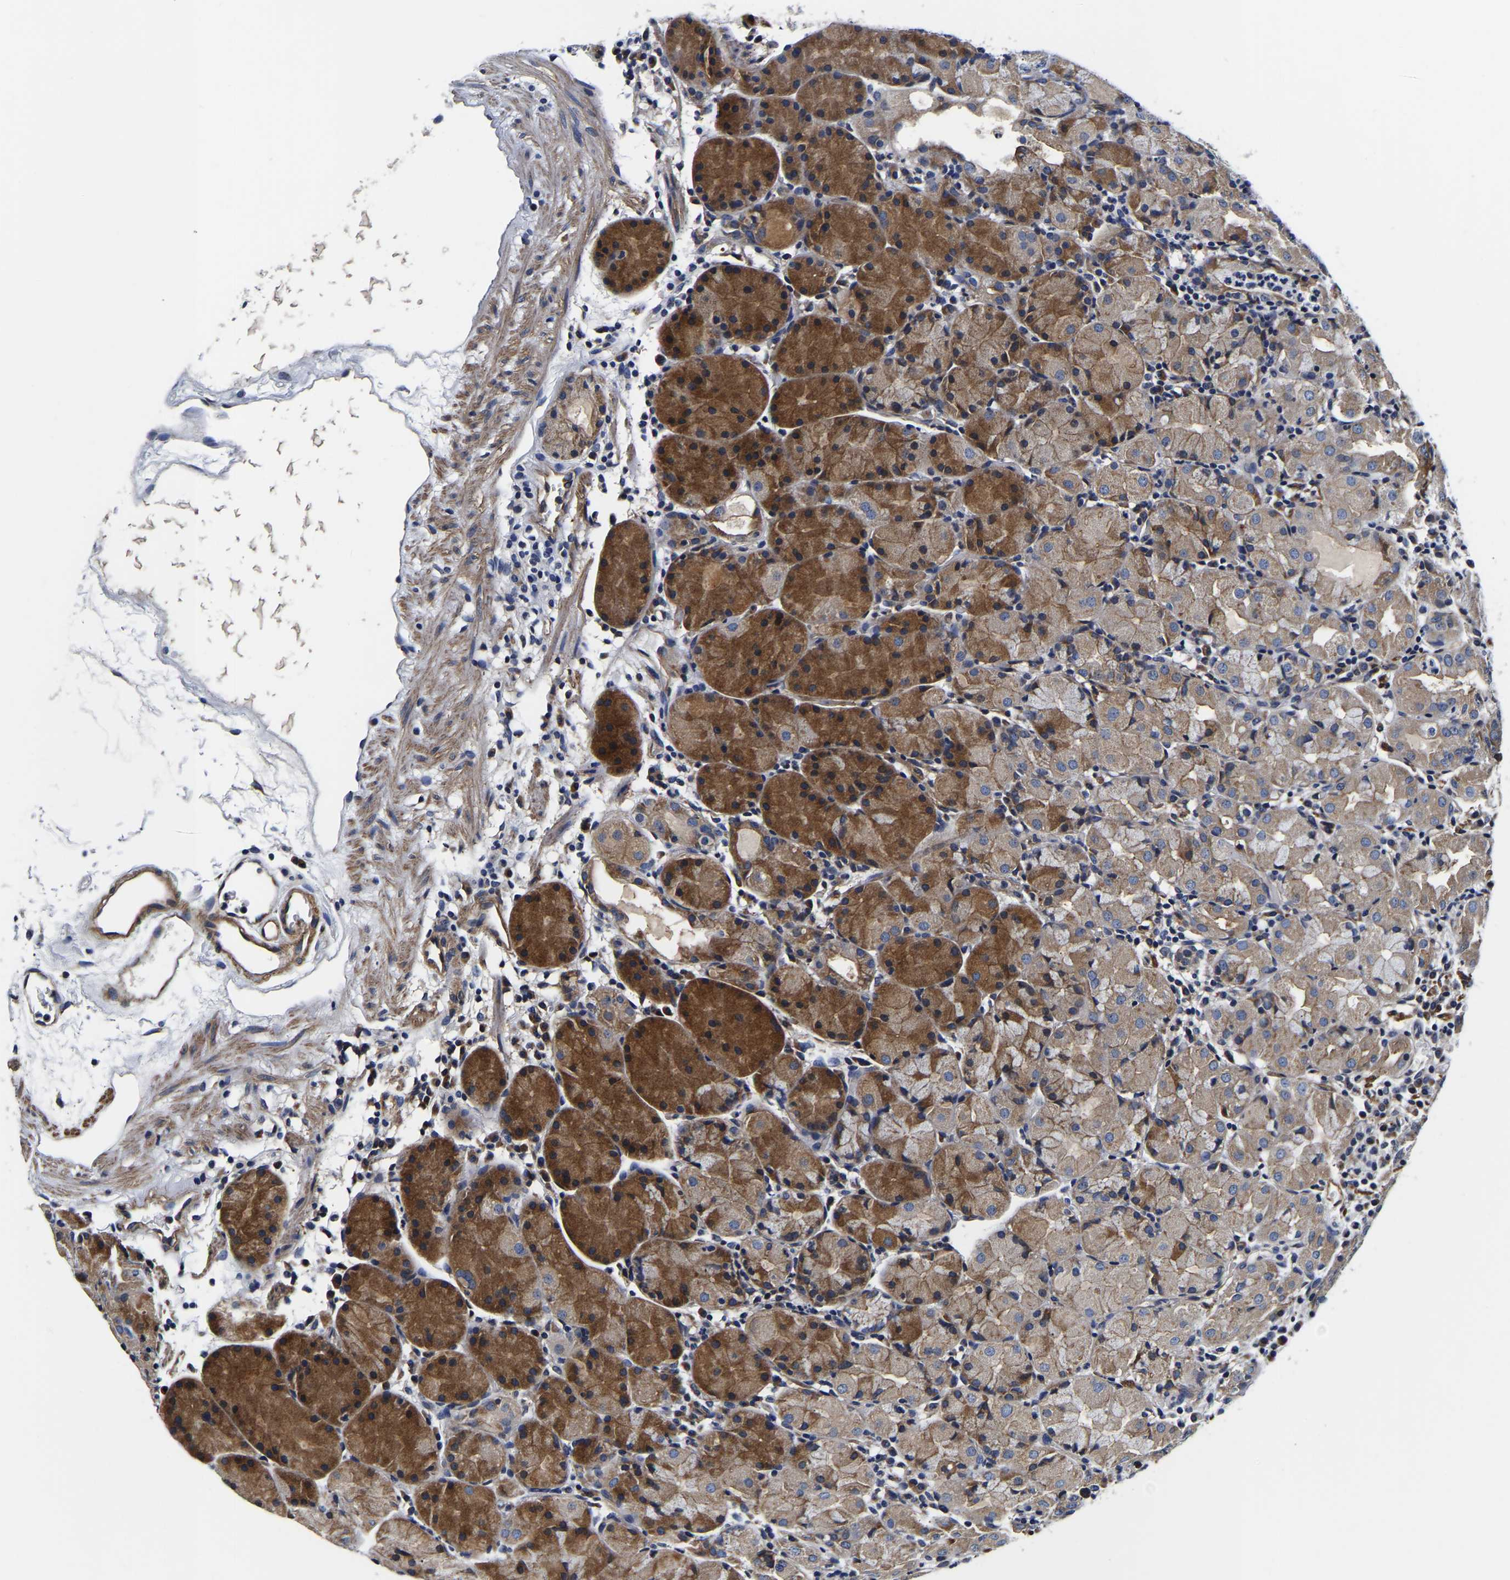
{"staining": {"intensity": "strong", "quantity": "25%-75%", "location": "cytoplasmic/membranous"}, "tissue": "stomach", "cell_type": "Glandular cells", "image_type": "normal", "snomed": [{"axis": "morphology", "description": "Normal tissue, NOS"}, {"axis": "topography", "description": "Stomach"}, {"axis": "topography", "description": "Stomach, lower"}], "caption": "The photomicrograph demonstrates immunohistochemical staining of unremarkable stomach. There is strong cytoplasmic/membranous staining is appreciated in about 25%-75% of glandular cells. The staining is performed using DAB brown chromogen to label protein expression. The nuclei are counter-stained blue using hematoxylin.", "gene": "KCTD17", "patient": {"sex": "female", "age": 75}}